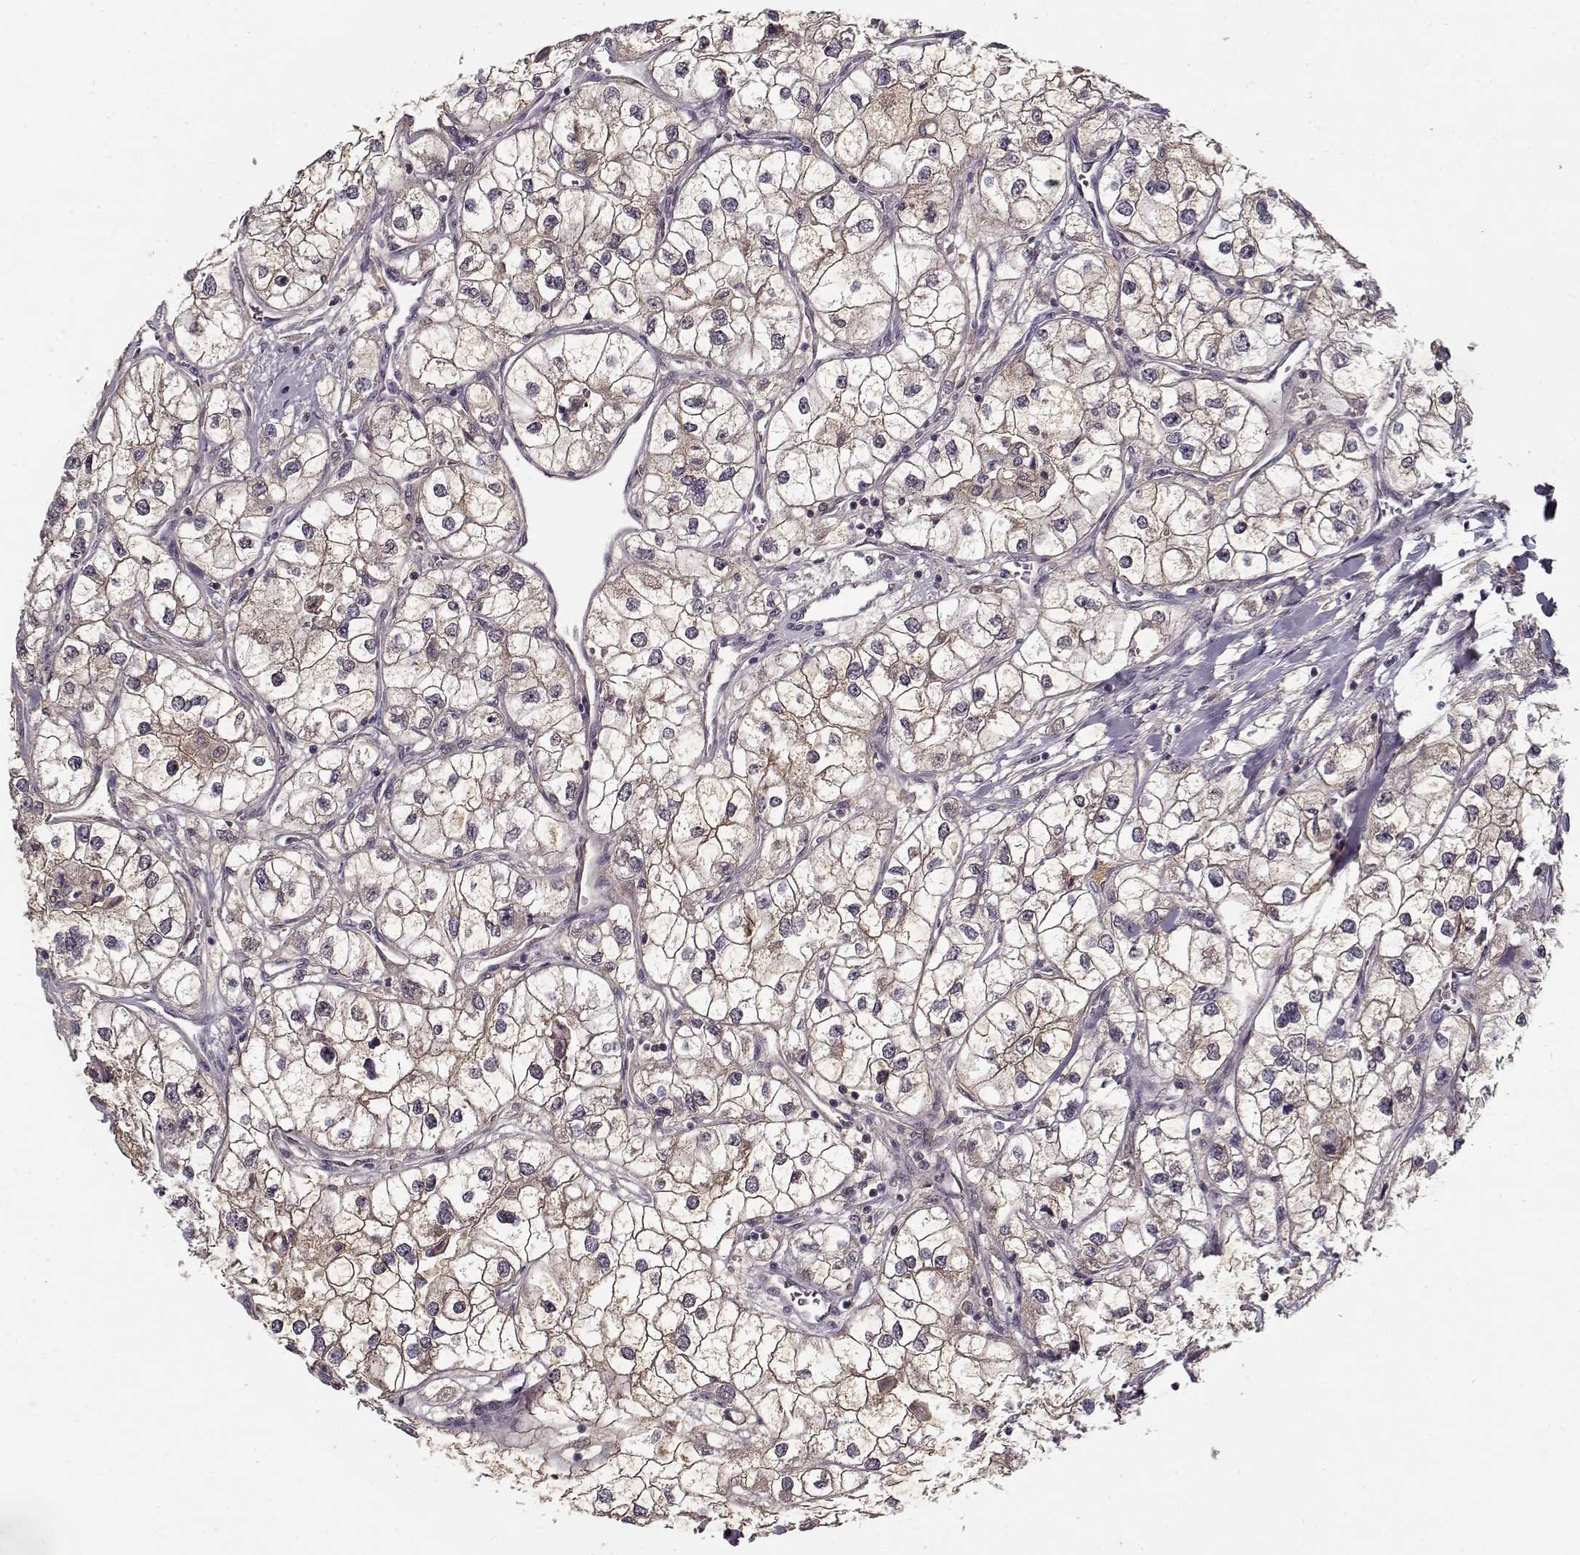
{"staining": {"intensity": "negative", "quantity": "none", "location": "none"}, "tissue": "renal cancer", "cell_type": "Tumor cells", "image_type": "cancer", "snomed": [{"axis": "morphology", "description": "Adenocarcinoma, NOS"}, {"axis": "topography", "description": "Kidney"}], "caption": "Tumor cells are negative for protein expression in human renal adenocarcinoma.", "gene": "AFM", "patient": {"sex": "male", "age": 59}}